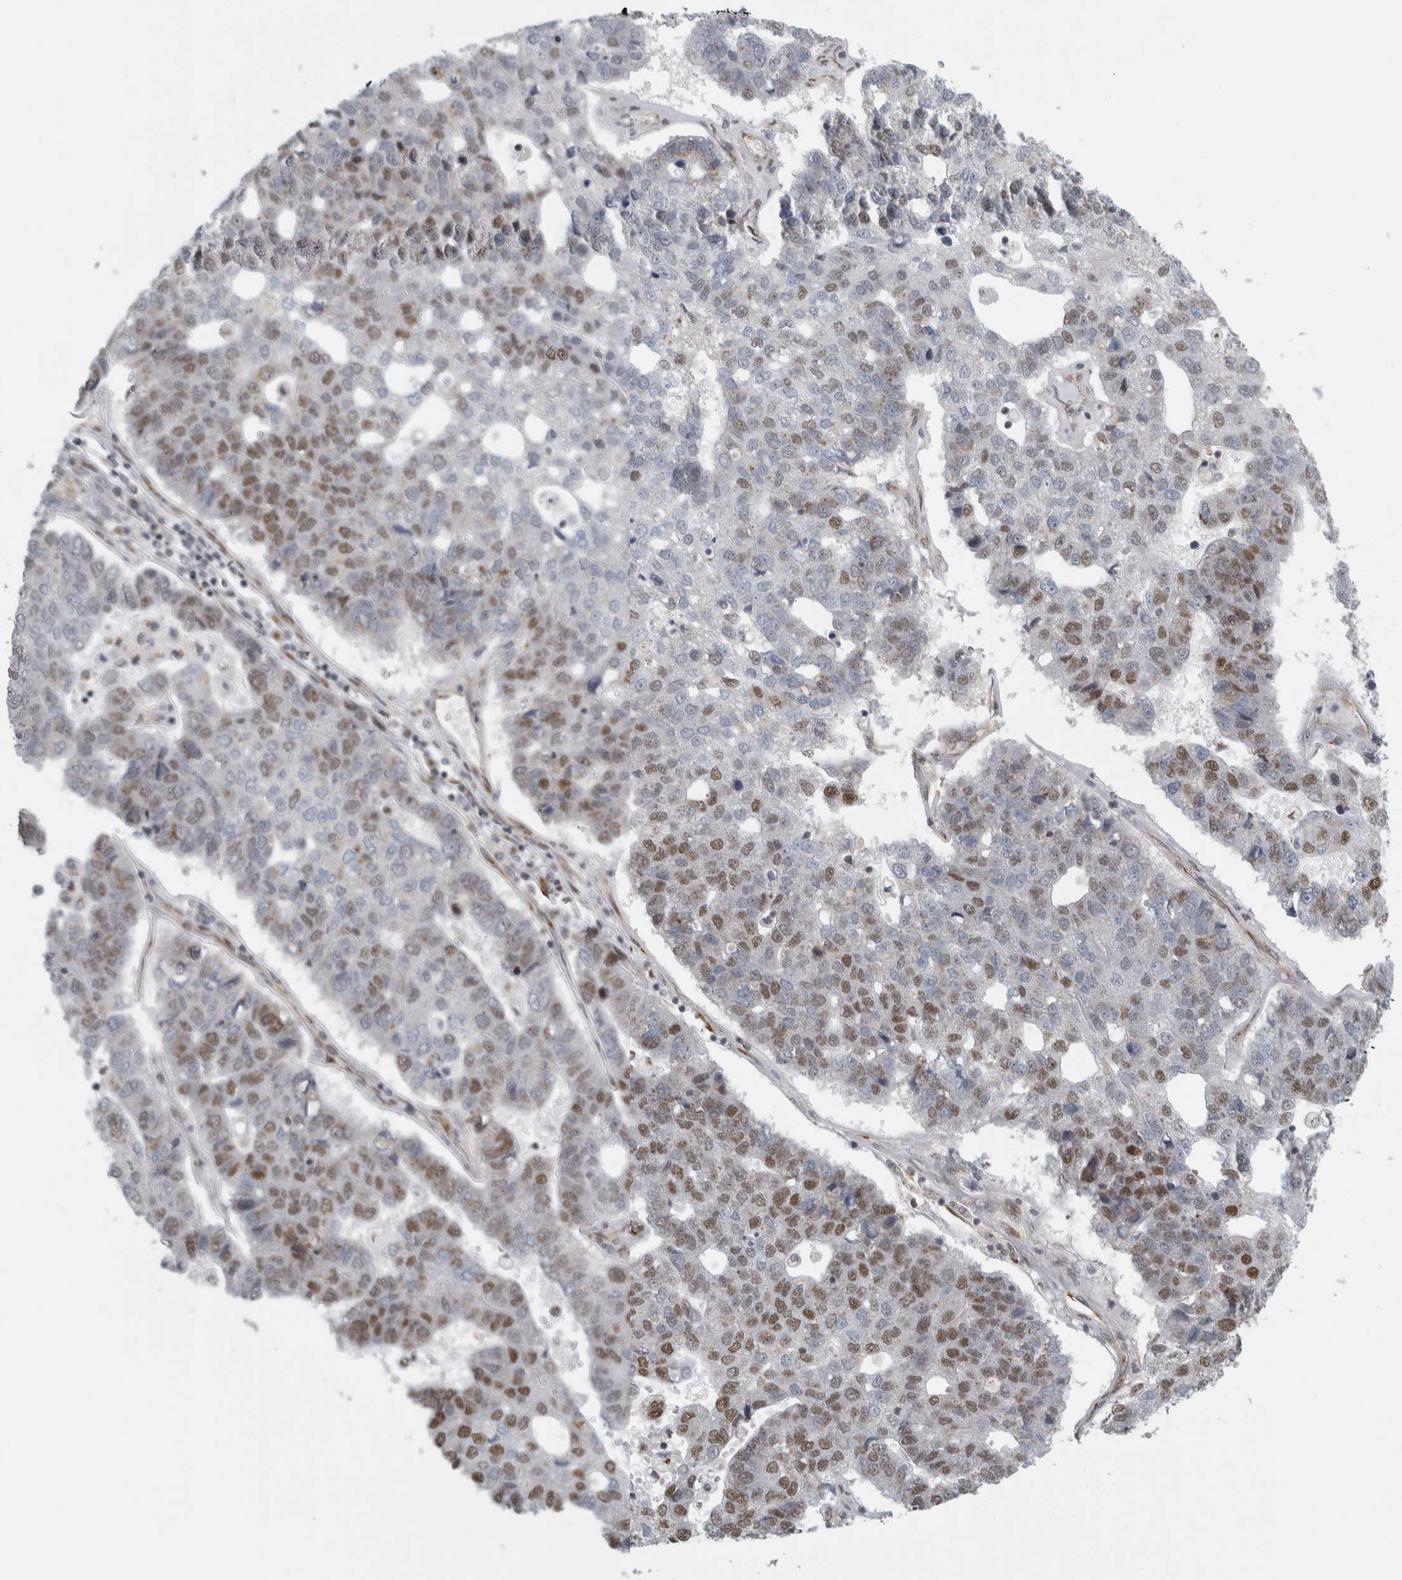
{"staining": {"intensity": "moderate", "quantity": "25%-75%", "location": "nuclear"}, "tissue": "pancreatic cancer", "cell_type": "Tumor cells", "image_type": "cancer", "snomed": [{"axis": "morphology", "description": "Adenocarcinoma, NOS"}, {"axis": "topography", "description": "Pancreas"}], "caption": "Pancreatic cancer (adenocarcinoma) stained with immunohistochemistry displays moderate nuclear positivity in about 25%-75% of tumor cells. Using DAB (brown) and hematoxylin (blue) stains, captured at high magnification using brightfield microscopy.", "gene": "ZMYND8", "patient": {"sex": "female", "age": 61}}